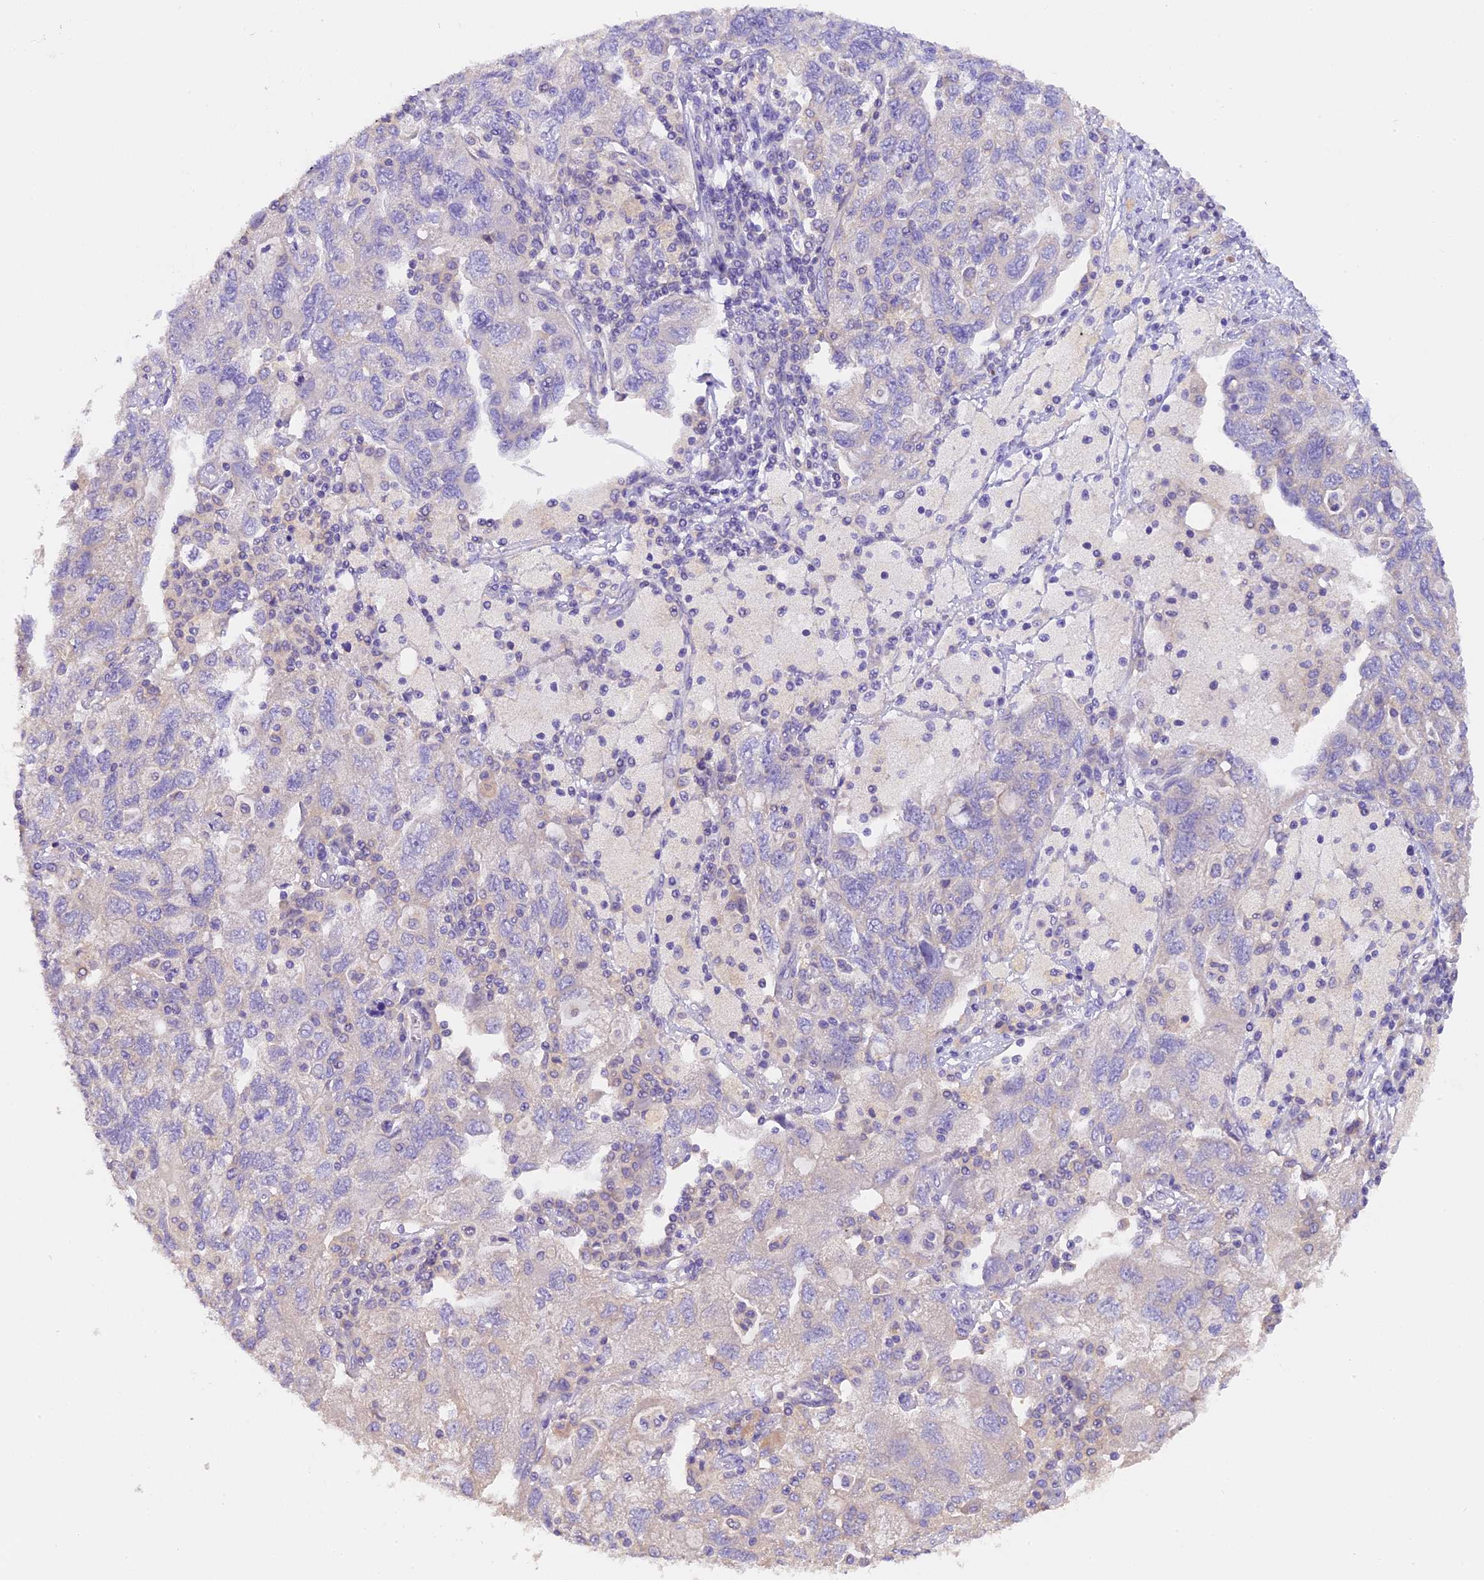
{"staining": {"intensity": "negative", "quantity": "none", "location": "none"}, "tissue": "ovarian cancer", "cell_type": "Tumor cells", "image_type": "cancer", "snomed": [{"axis": "morphology", "description": "Carcinoma, NOS"}, {"axis": "morphology", "description": "Cystadenocarcinoma, serous, NOS"}, {"axis": "topography", "description": "Ovary"}], "caption": "Immunohistochemistry image of neoplastic tissue: human ovarian cancer (carcinoma) stained with DAB exhibits no significant protein positivity in tumor cells. (Stains: DAB immunohistochemistry with hematoxylin counter stain, Microscopy: brightfield microscopy at high magnification).", "gene": "AP3B2", "patient": {"sex": "female", "age": 69}}